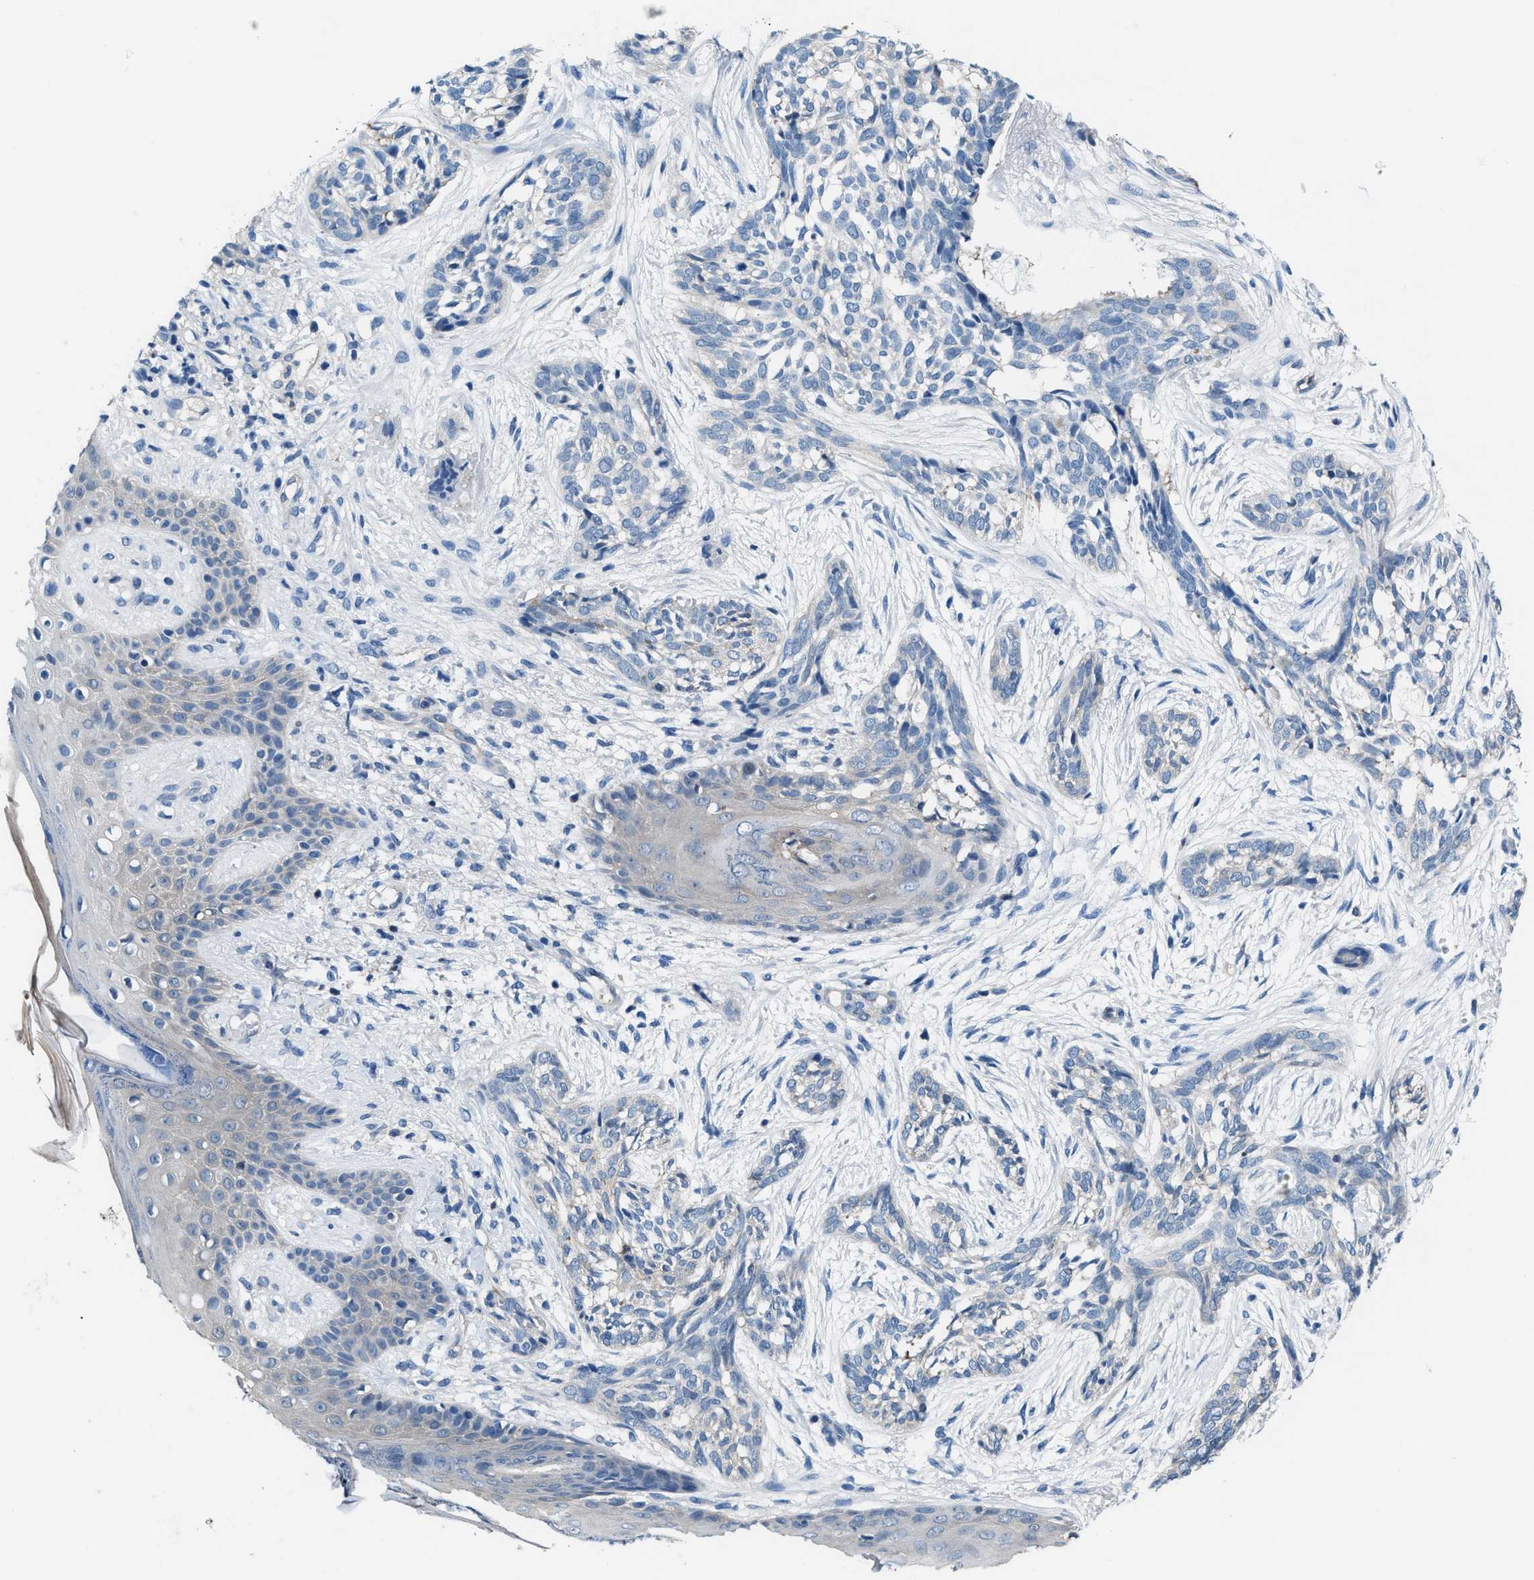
{"staining": {"intensity": "negative", "quantity": "none", "location": "none"}, "tissue": "skin cancer", "cell_type": "Tumor cells", "image_type": "cancer", "snomed": [{"axis": "morphology", "description": "Basal cell carcinoma"}, {"axis": "topography", "description": "Skin"}], "caption": "DAB (3,3'-diaminobenzidine) immunohistochemical staining of skin cancer (basal cell carcinoma) reveals no significant expression in tumor cells.", "gene": "NUDT5", "patient": {"sex": "female", "age": 88}}